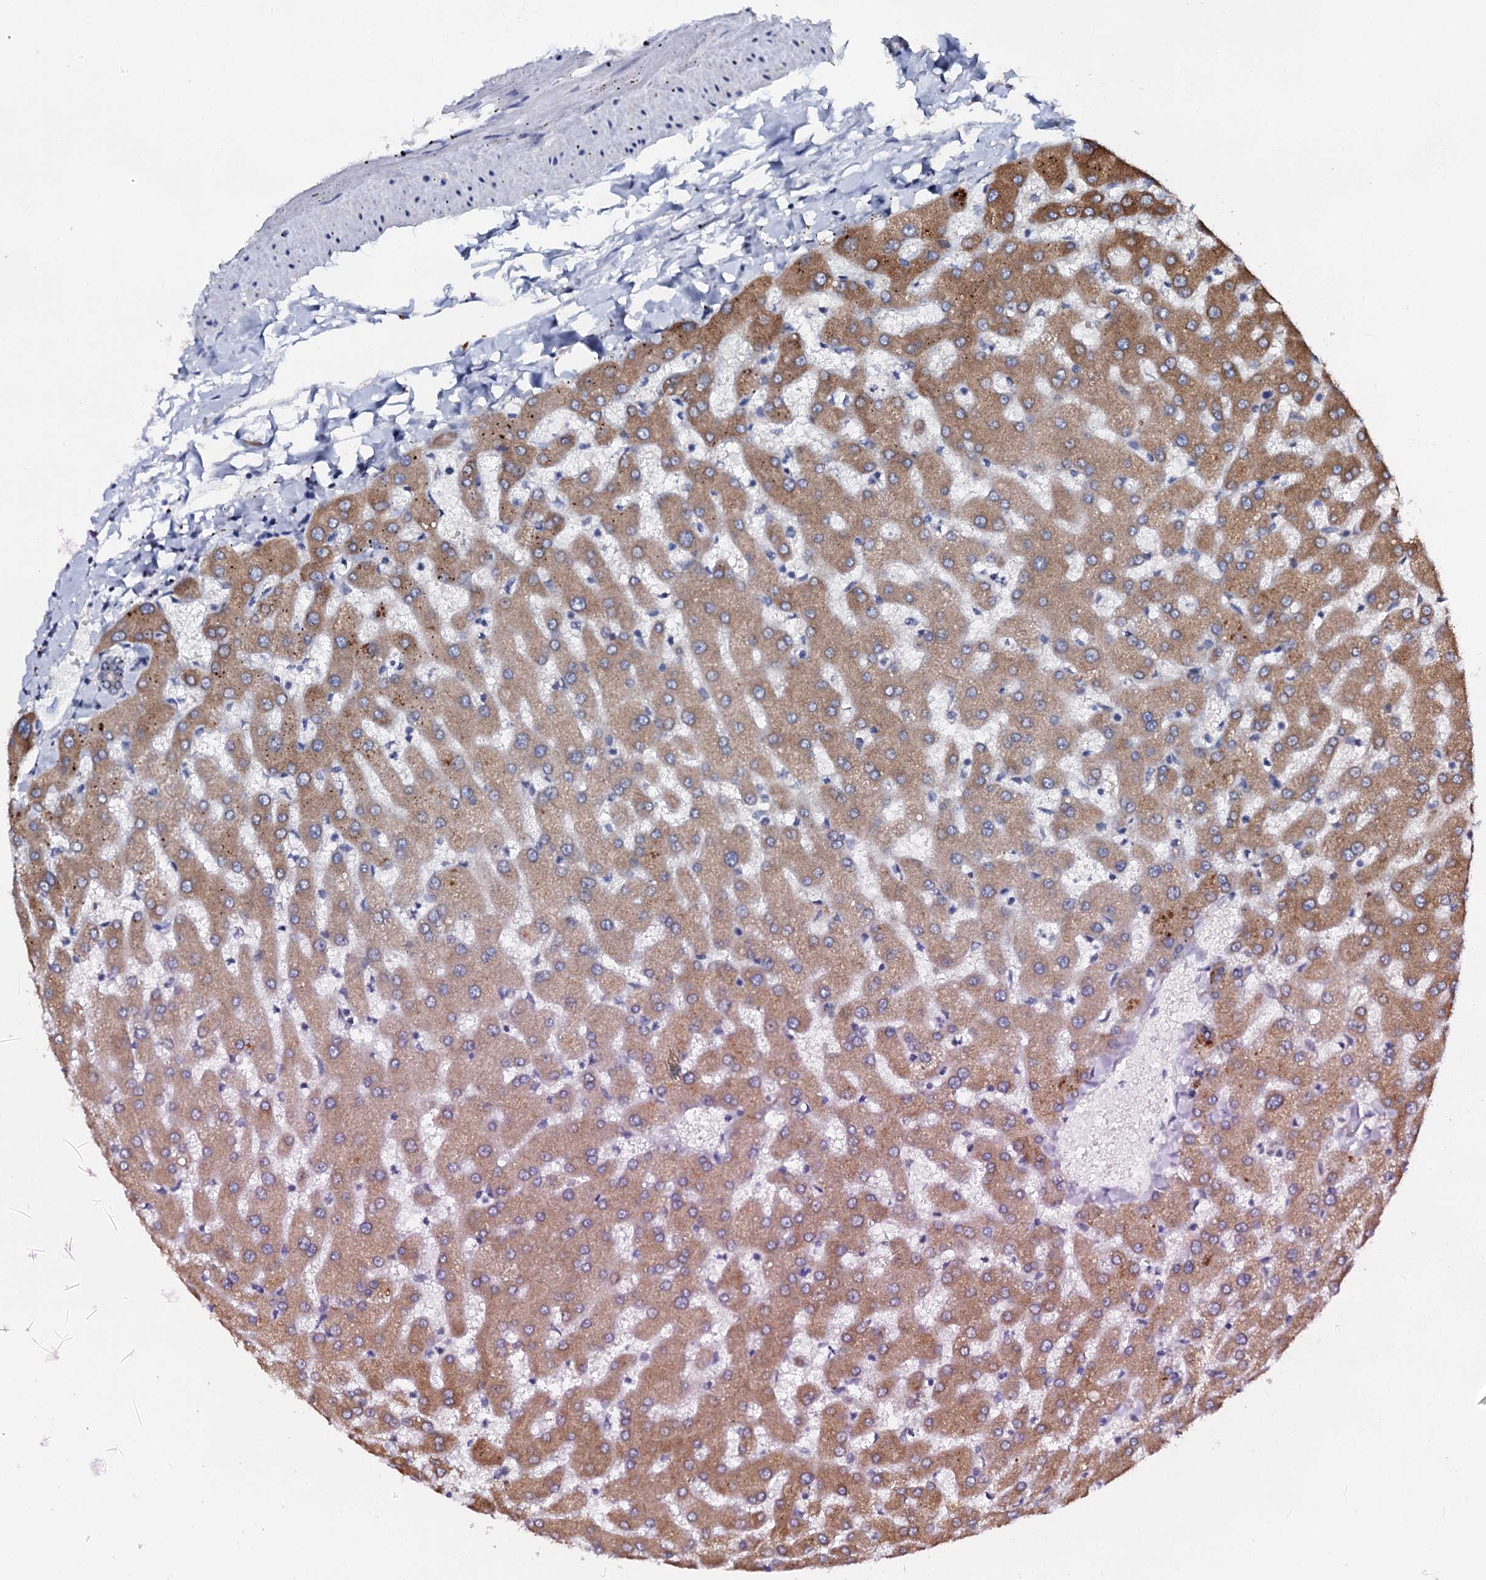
{"staining": {"intensity": "negative", "quantity": "none", "location": "none"}, "tissue": "liver", "cell_type": "Cholangiocytes", "image_type": "normal", "snomed": [{"axis": "morphology", "description": "Normal tissue, NOS"}, {"axis": "topography", "description": "Liver"}], "caption": "Cholangiocytes show no significant staining in normal liver.", "gene": "SLC37A4", "patient": {"sex": "female", "age": 63}}